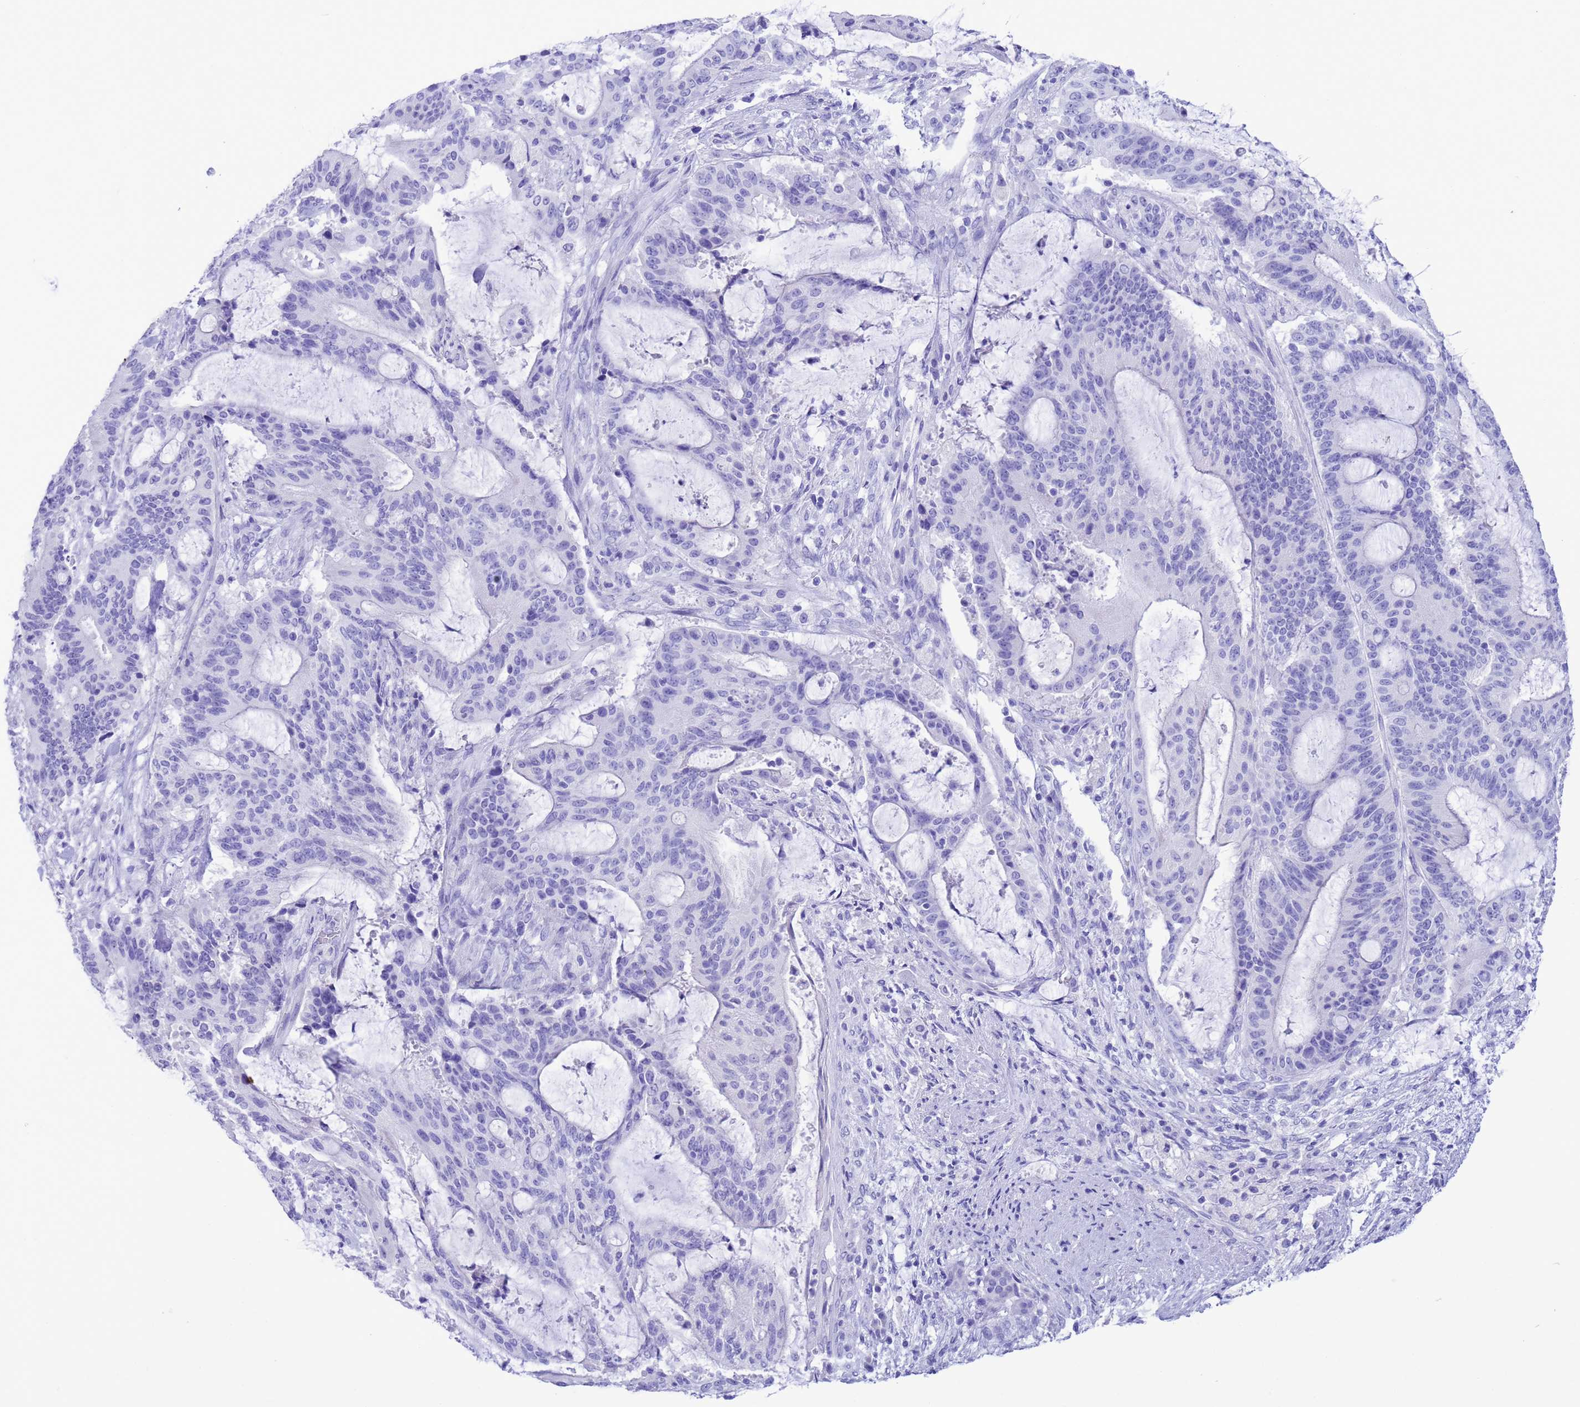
{"staining": {"intensity": "negative", "quantity": "none", "location": "none"}, "tissue": "liver cancer", "cell_type": "Tumor cells", "image_type": "cancer", "snomed": [{"axis": "morphology", "description": "Normal tissue, NOS"}, {"axis": "morphology", "description": "Cholangiocarcinoma"}, {"axis": "topography", "description": "Liver"}, {"axis": "topography", "description": "Peripheral nerve tissue"}], "caption": "There is no significant staining in tumor cells of liver cancer (cholangiocarcinoma).", "gene": "GSTM1", "patient": {"sex": "female", "age": 73}}